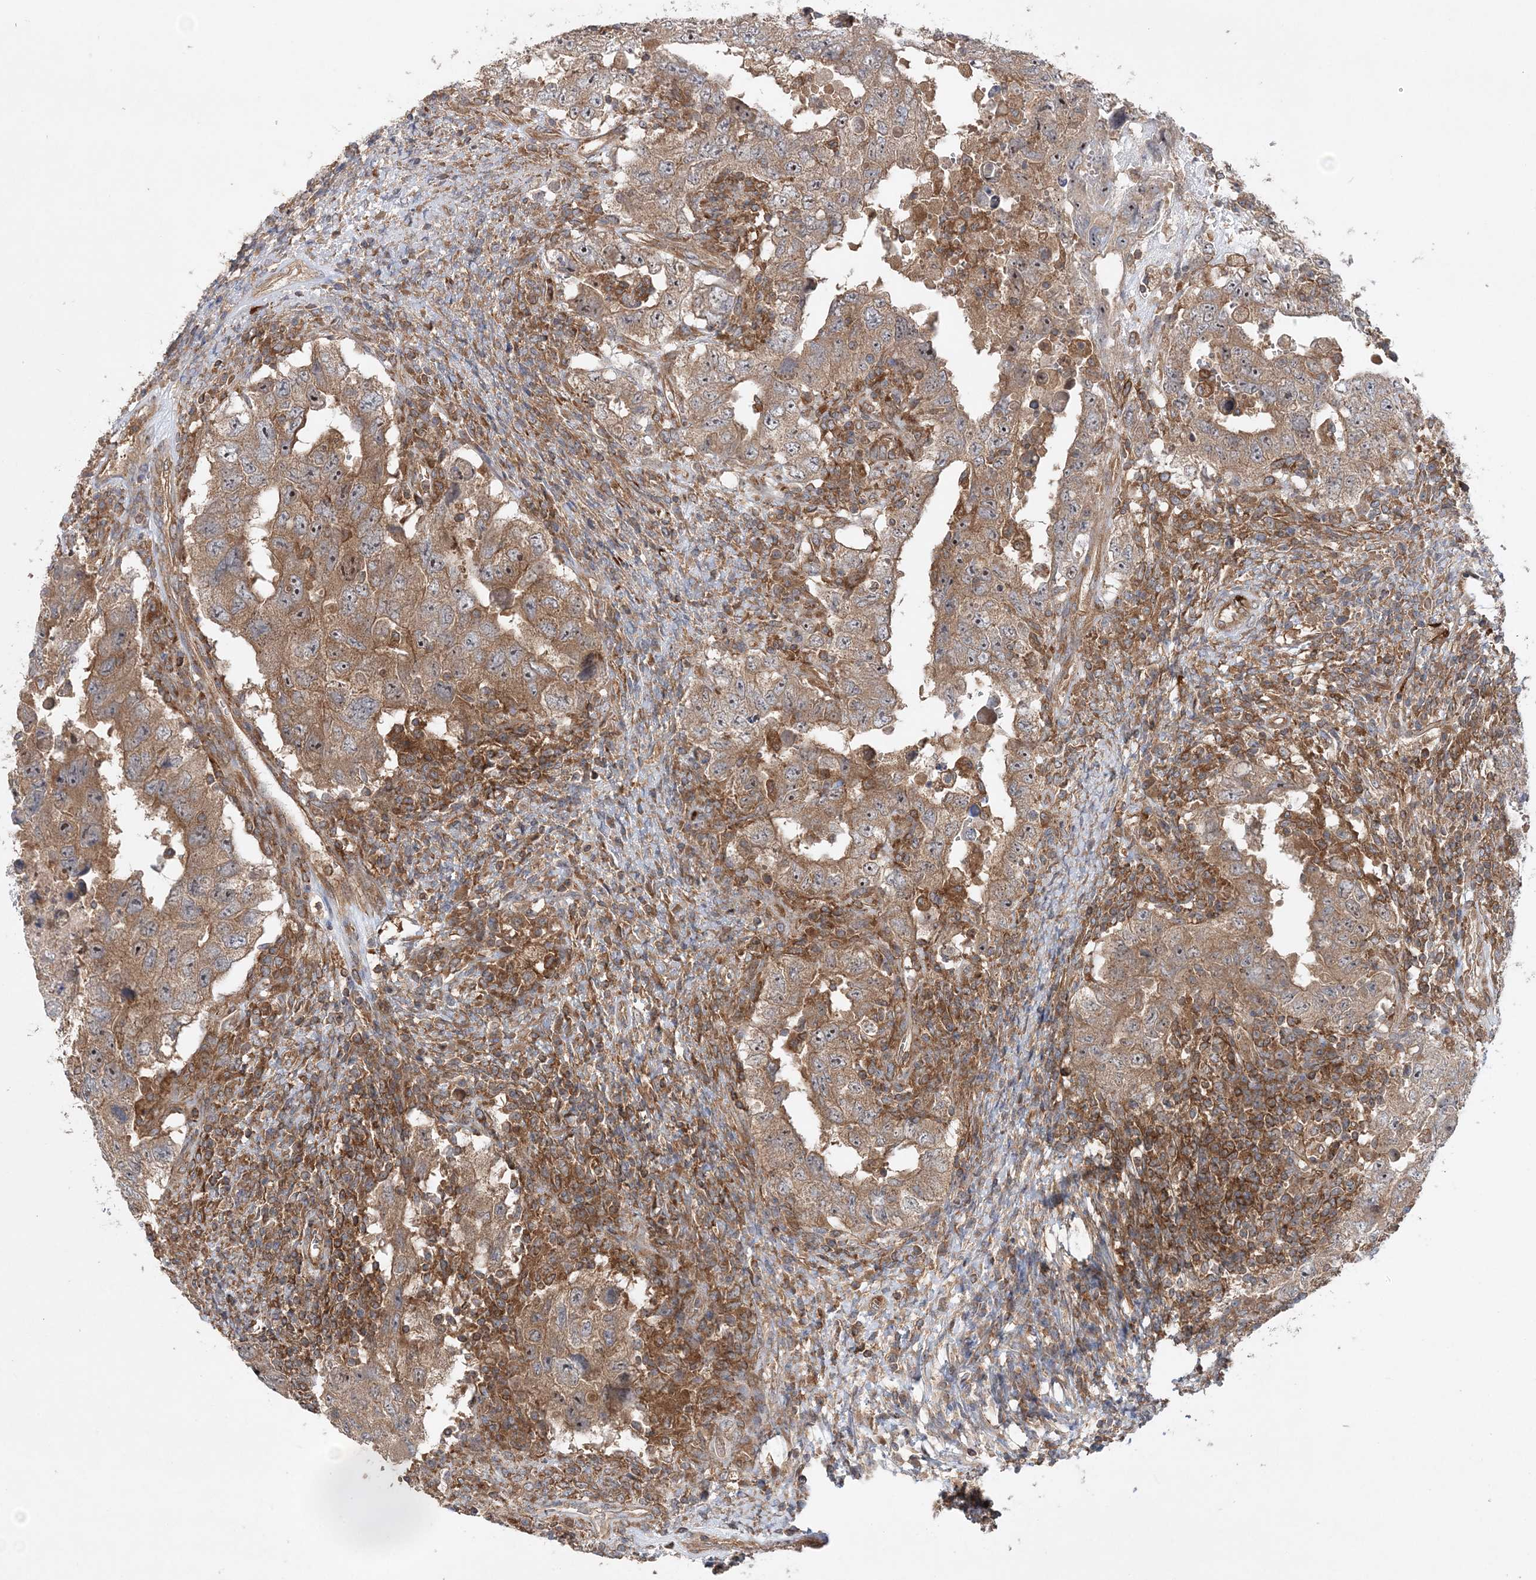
{"staining": {"intensity": "moderate", "quantity": ">75%", "location": "cytoplasmic/membranous"}, "tissue": "testis cancer", "cell_type": "Tumor cells", "image_type": "cancer", "snomed": [{"axis": "morphology", "description": "Carcinoma, Embryonal, NOS"}, {"axis": "topography", "description": "Testis"}], "caption": "A brown stain shows moderate cytoplasmic/membranous staining of a protein in human testis cancer tumor cells.", "gene": "ACAP2", "patient": {"sex": "male", "age": 26}}